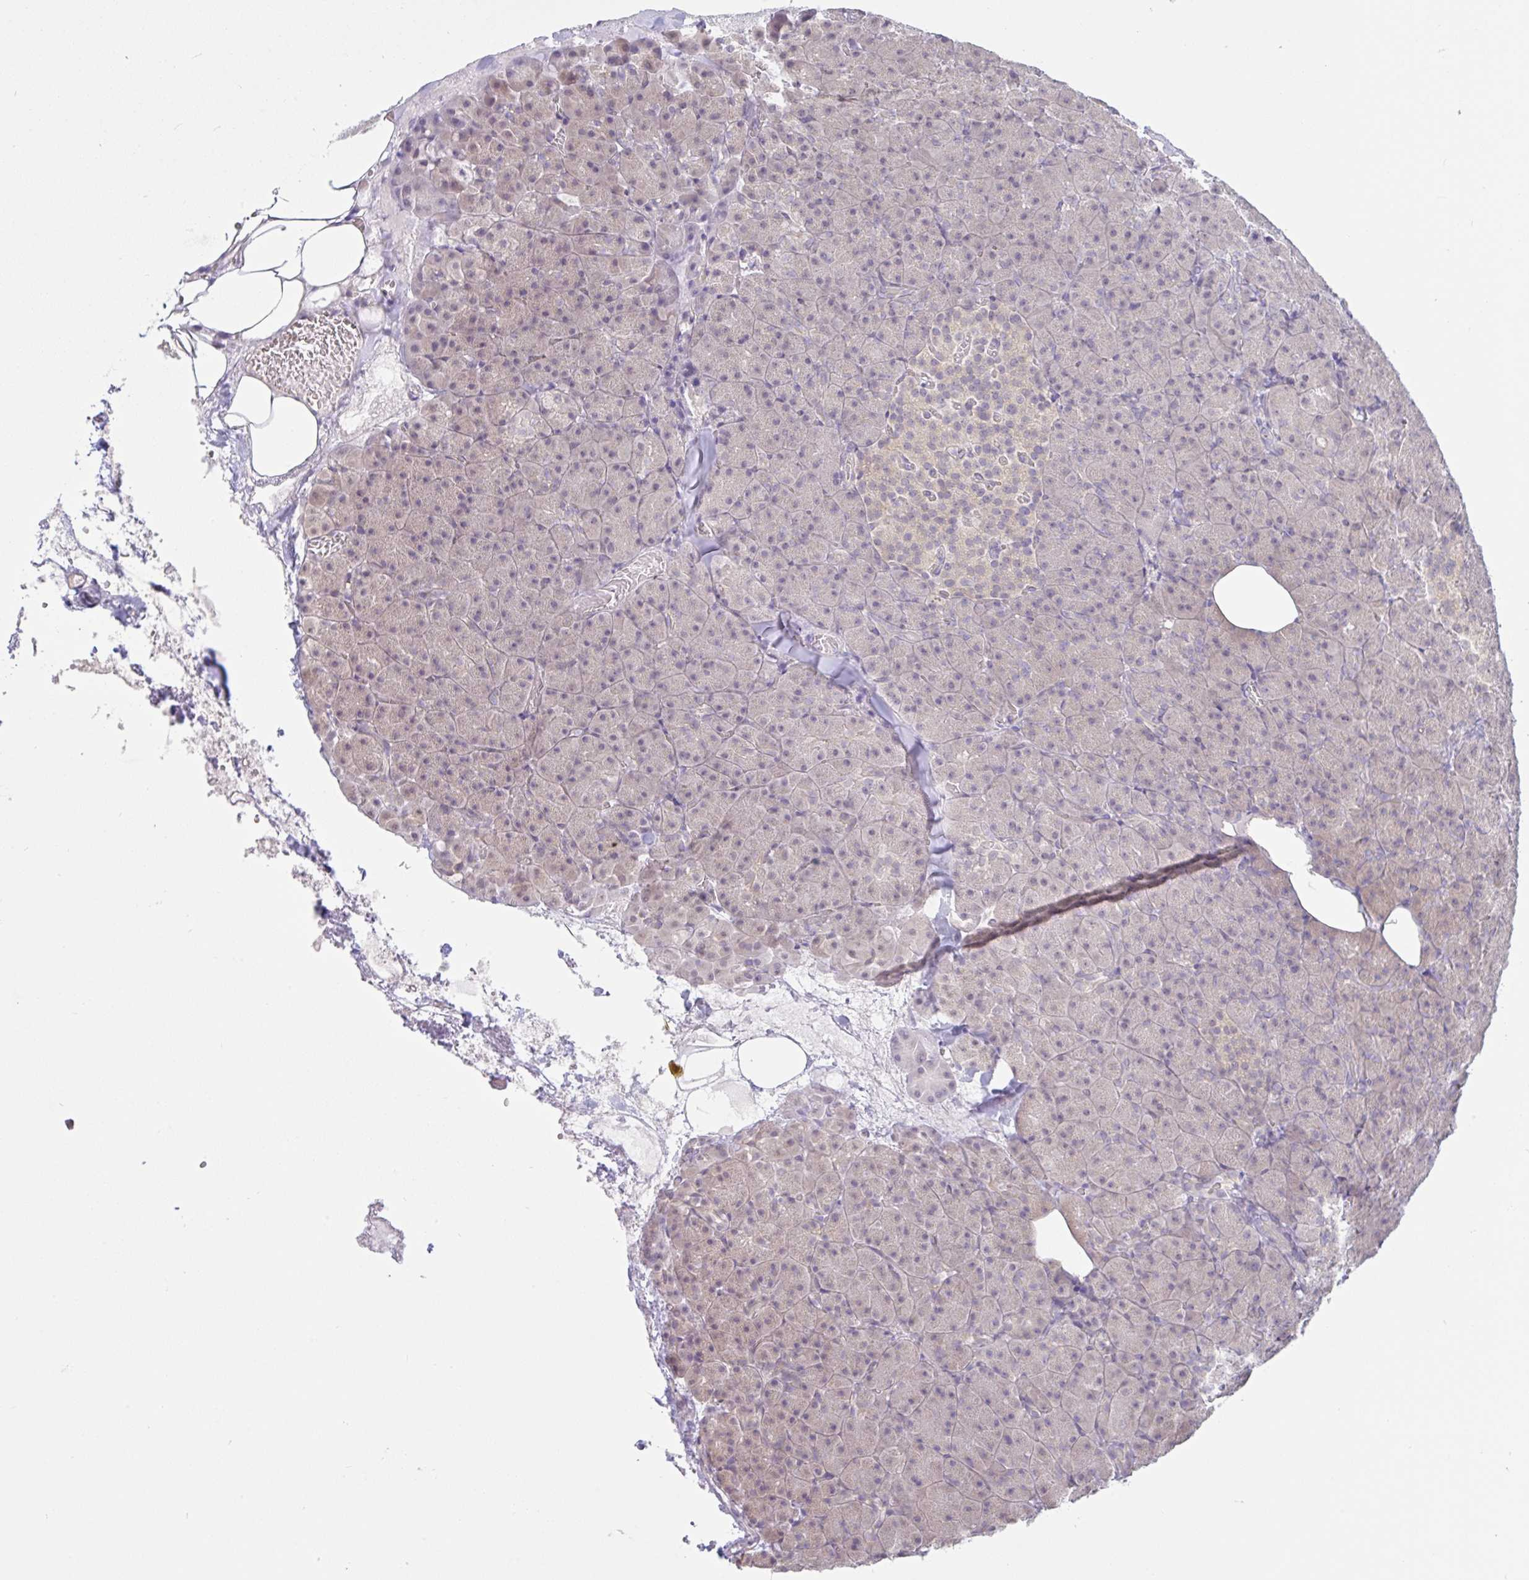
{"staining": {"intensity": "weak", "quantity": "<25%", "location": "nuclear"}, "tissue": "pancreas", "cell_type": "Exocrine glandular cells", "image_type": "normal", "snomed": [{"axis": "morphology", "description": "Normal tissue, NOS"}, {"axis": "topography", "description": "Pancreas"}], "caption": "IHC photomicrograph of normal pancreas: human pancreas stained with DAB (3,3'-diaminobenzidine) reveals no significant protein positivity in exocrine glandular cells.", "gene": "HYPK", "patient": {"sex": "female", "age": 74}}